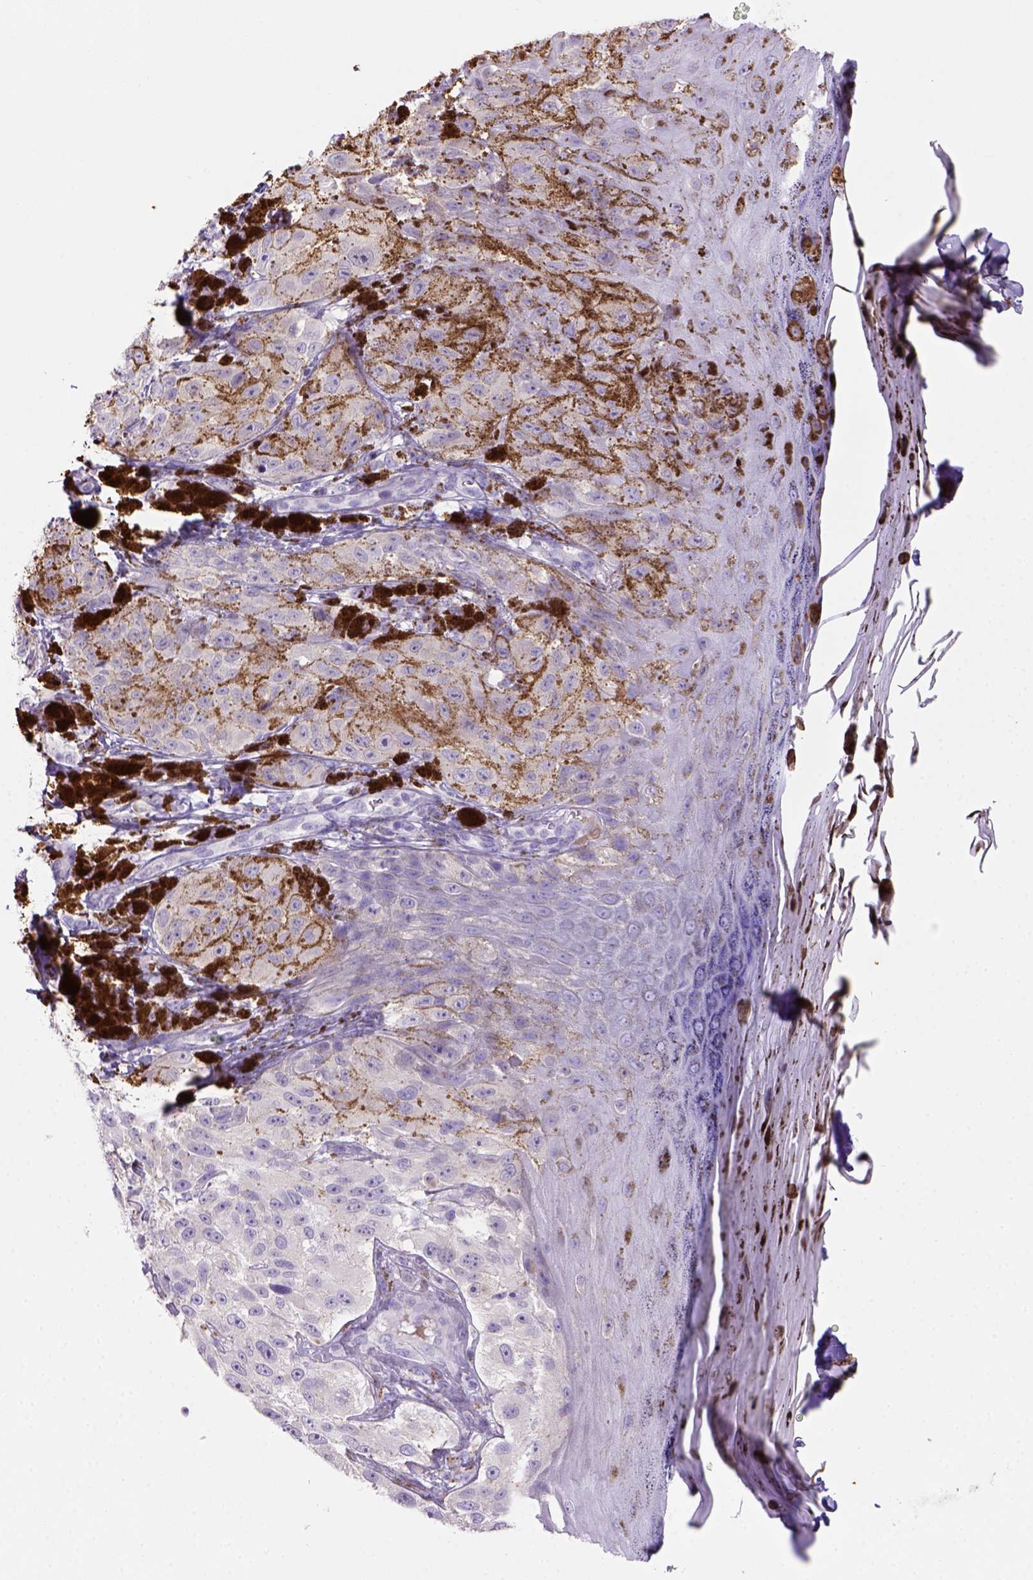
{"staining": {"intensity": "negative", "quantity": "none", "location": "none"}, "tissue": "melanoma", "cell_type": "Tumor cells", "image_type": "cancer", "snomed": [{"axis": "morphology", "description": "Malignant melanoma, NOS"}, {"axis": "topography", "description": "Skin"}], "caption": "Tumor cells are negative for brown protein staining in malignant melanoma.", "gene": "SIRPD", "patient": {"sex": "male", "age": 36}}